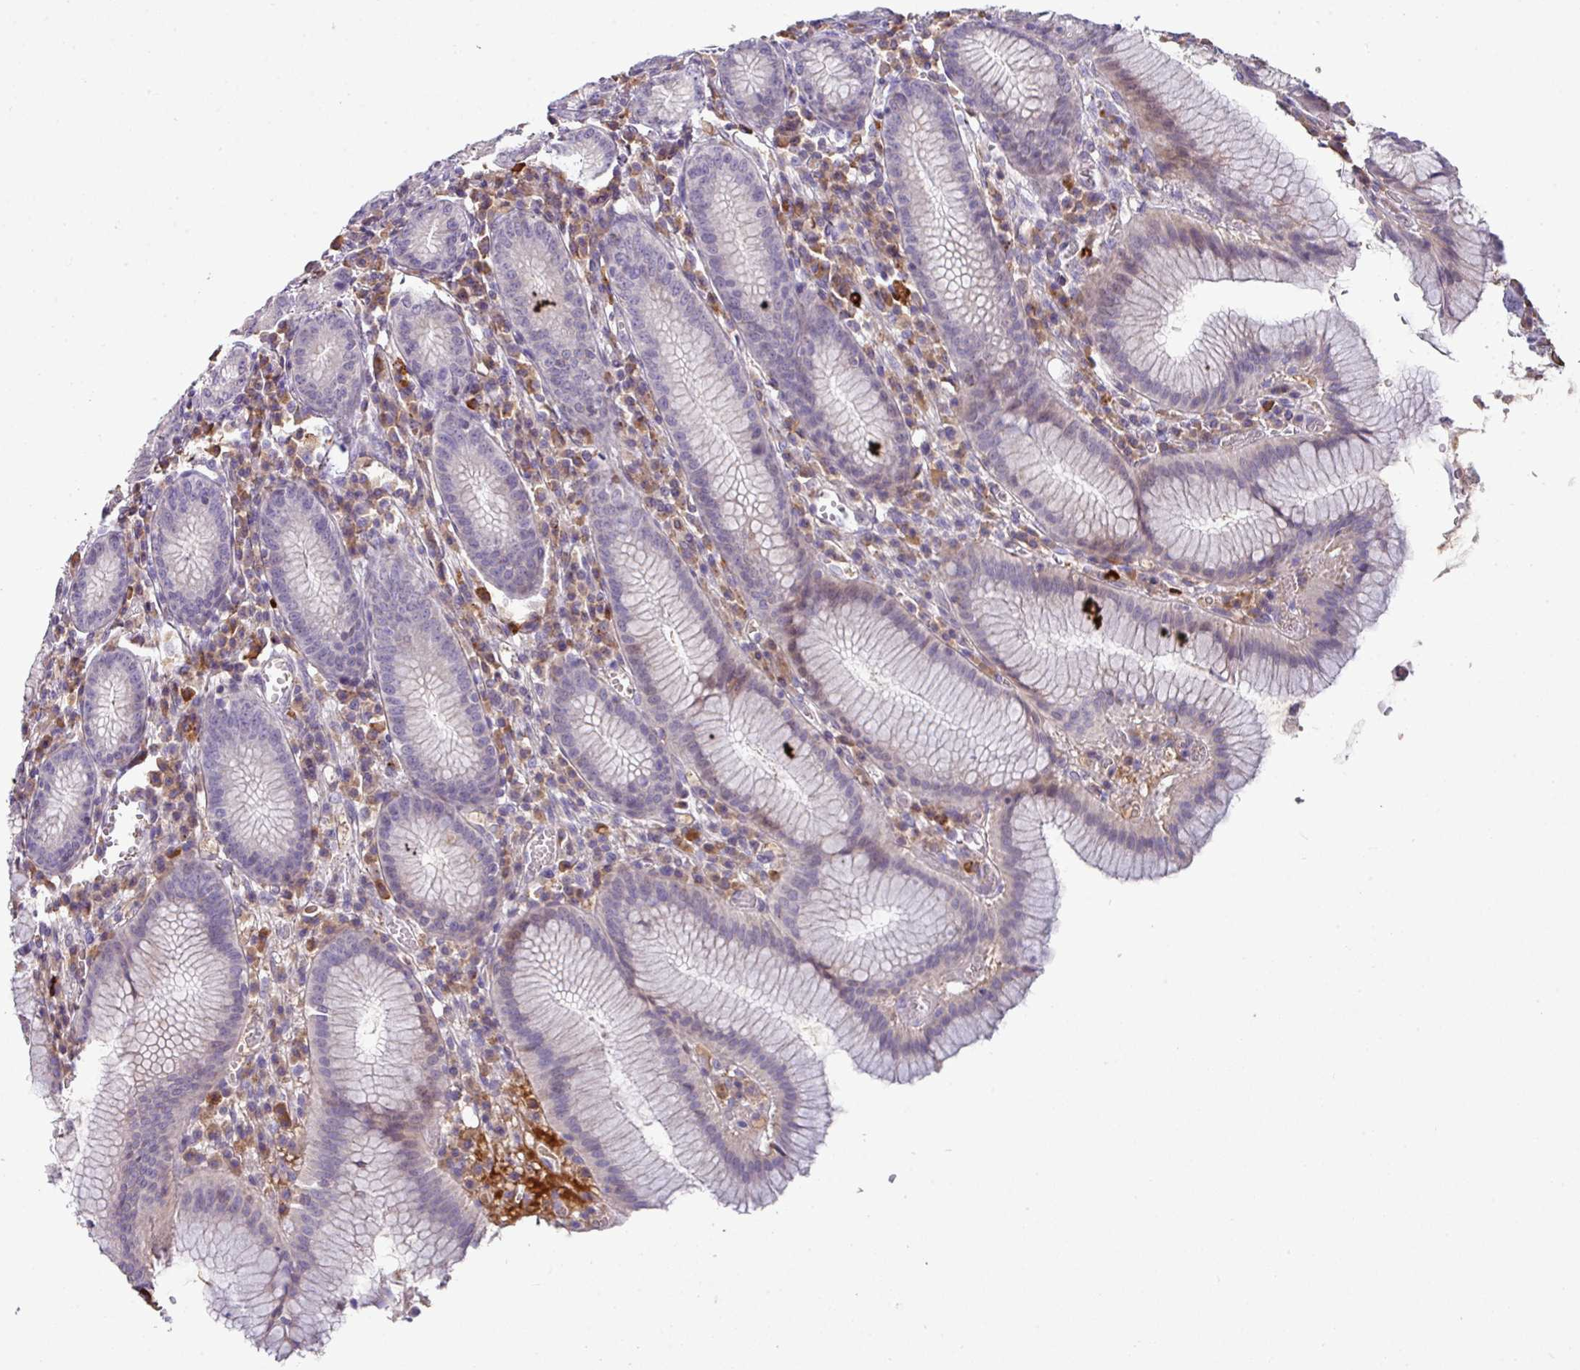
{"staining": {"intensity": "negative", "quantity": "none", "location": "none"}, "tissue": "stomach", "cell_type": "Glandular cells", "image_type": "normal", "snomed": [{"axis": "morphology", "description": "Normal tissue, NOS"}, {"axis": "topography", "description": "Stomach"}], "caption": "Normal stomach was stained to show a protein in brown. There is no significant staining in glandular cells. (Immunohistochemistry, brightfield microscopy, high magnification).", "gene": "SLAMF6", "patient": {"sex": "male", "age": 55}}